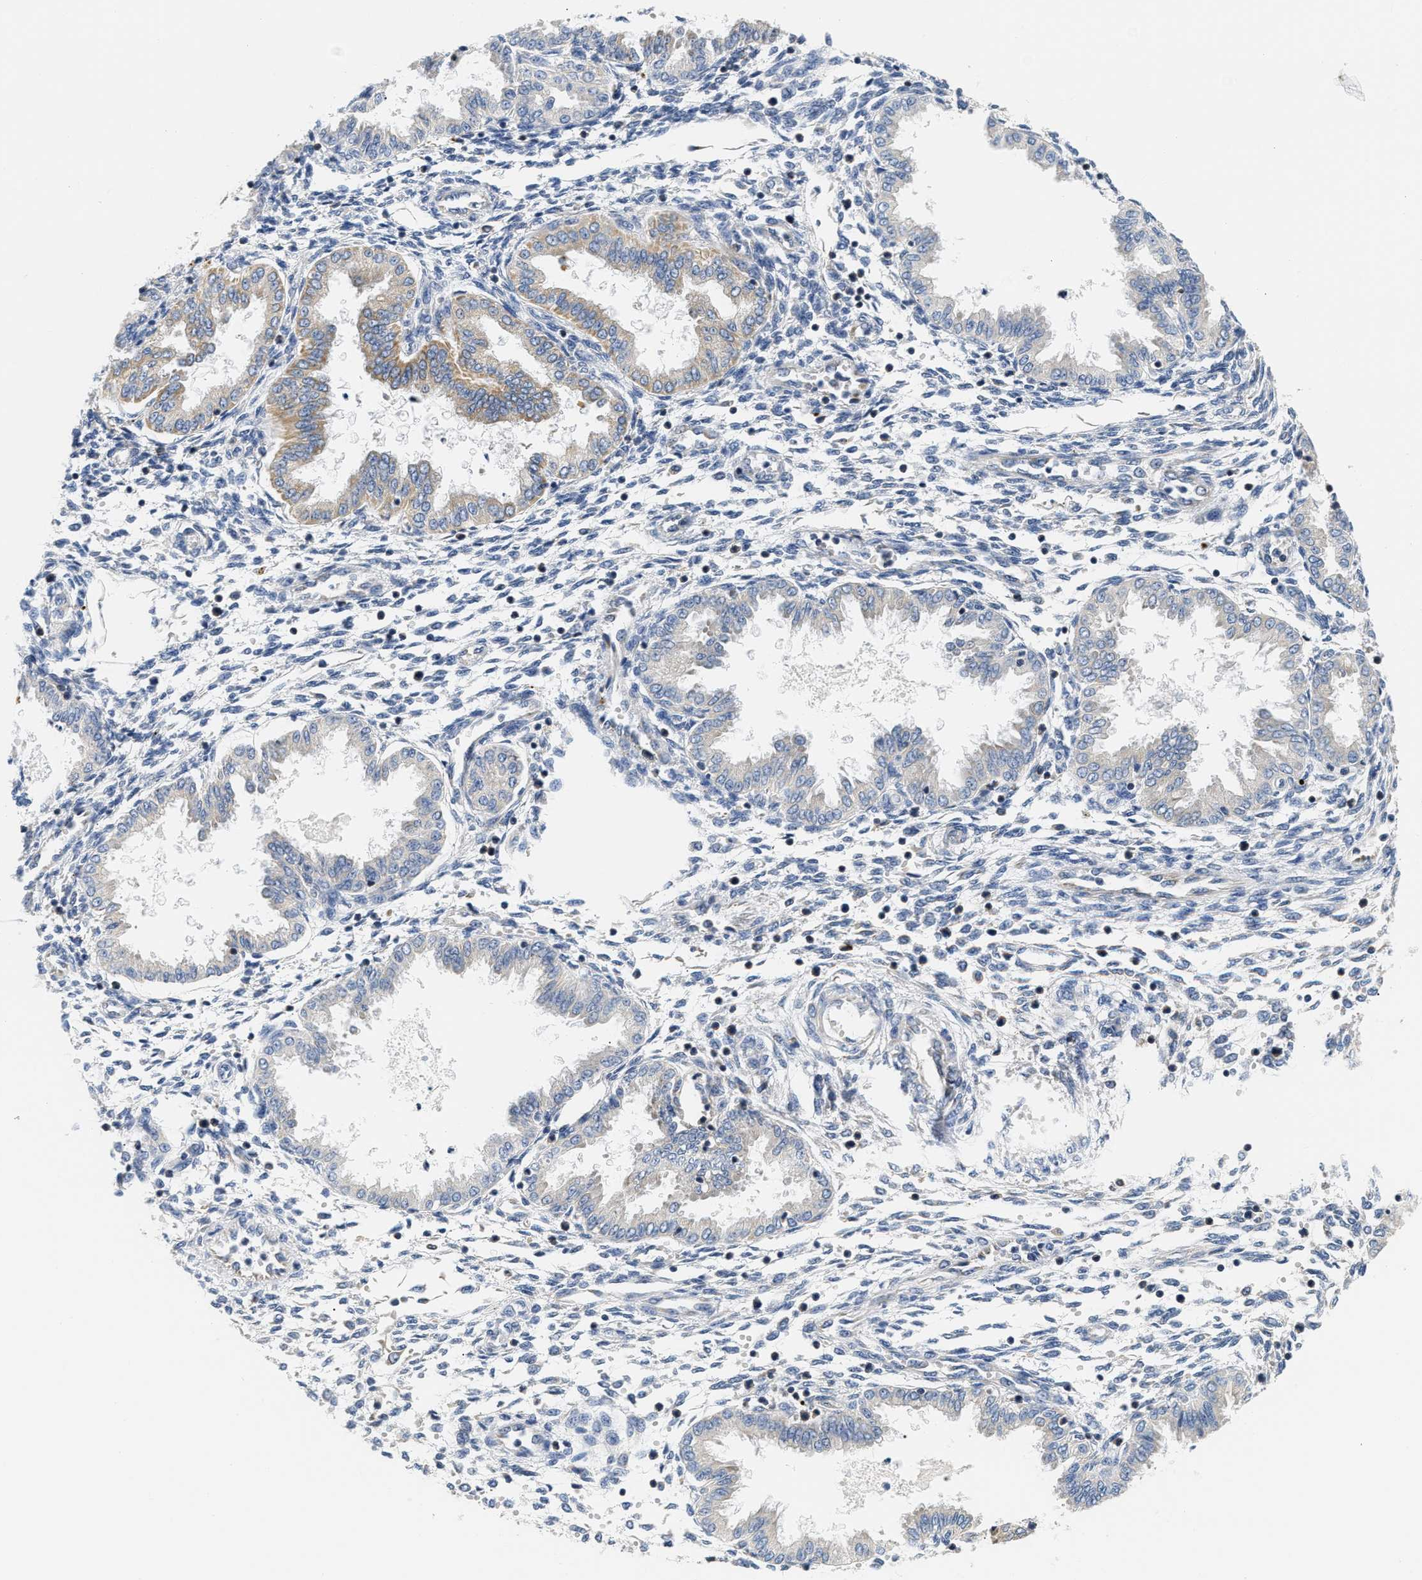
{"staining": {"intensity": "weak", "quantity": "25%-75%", "location": "cytoplasmic/membranous"}, "tissue": "endometrium", "cell_type": "Cells in endometrial stroma", "image_type": "normal", "snomed": [{"axis": "morphology", "description": "Normal tissue, NOS"}, {"axis": "topography", "description": "Endometrium"}], "caption": "A brown stain labels weak cytoplasmic/membranous staining of a protein in cells in endometrial stroma of unremarkable endometrium.", "gene": "HDHD3", "patient": {"sex": "female", "age": 33}}